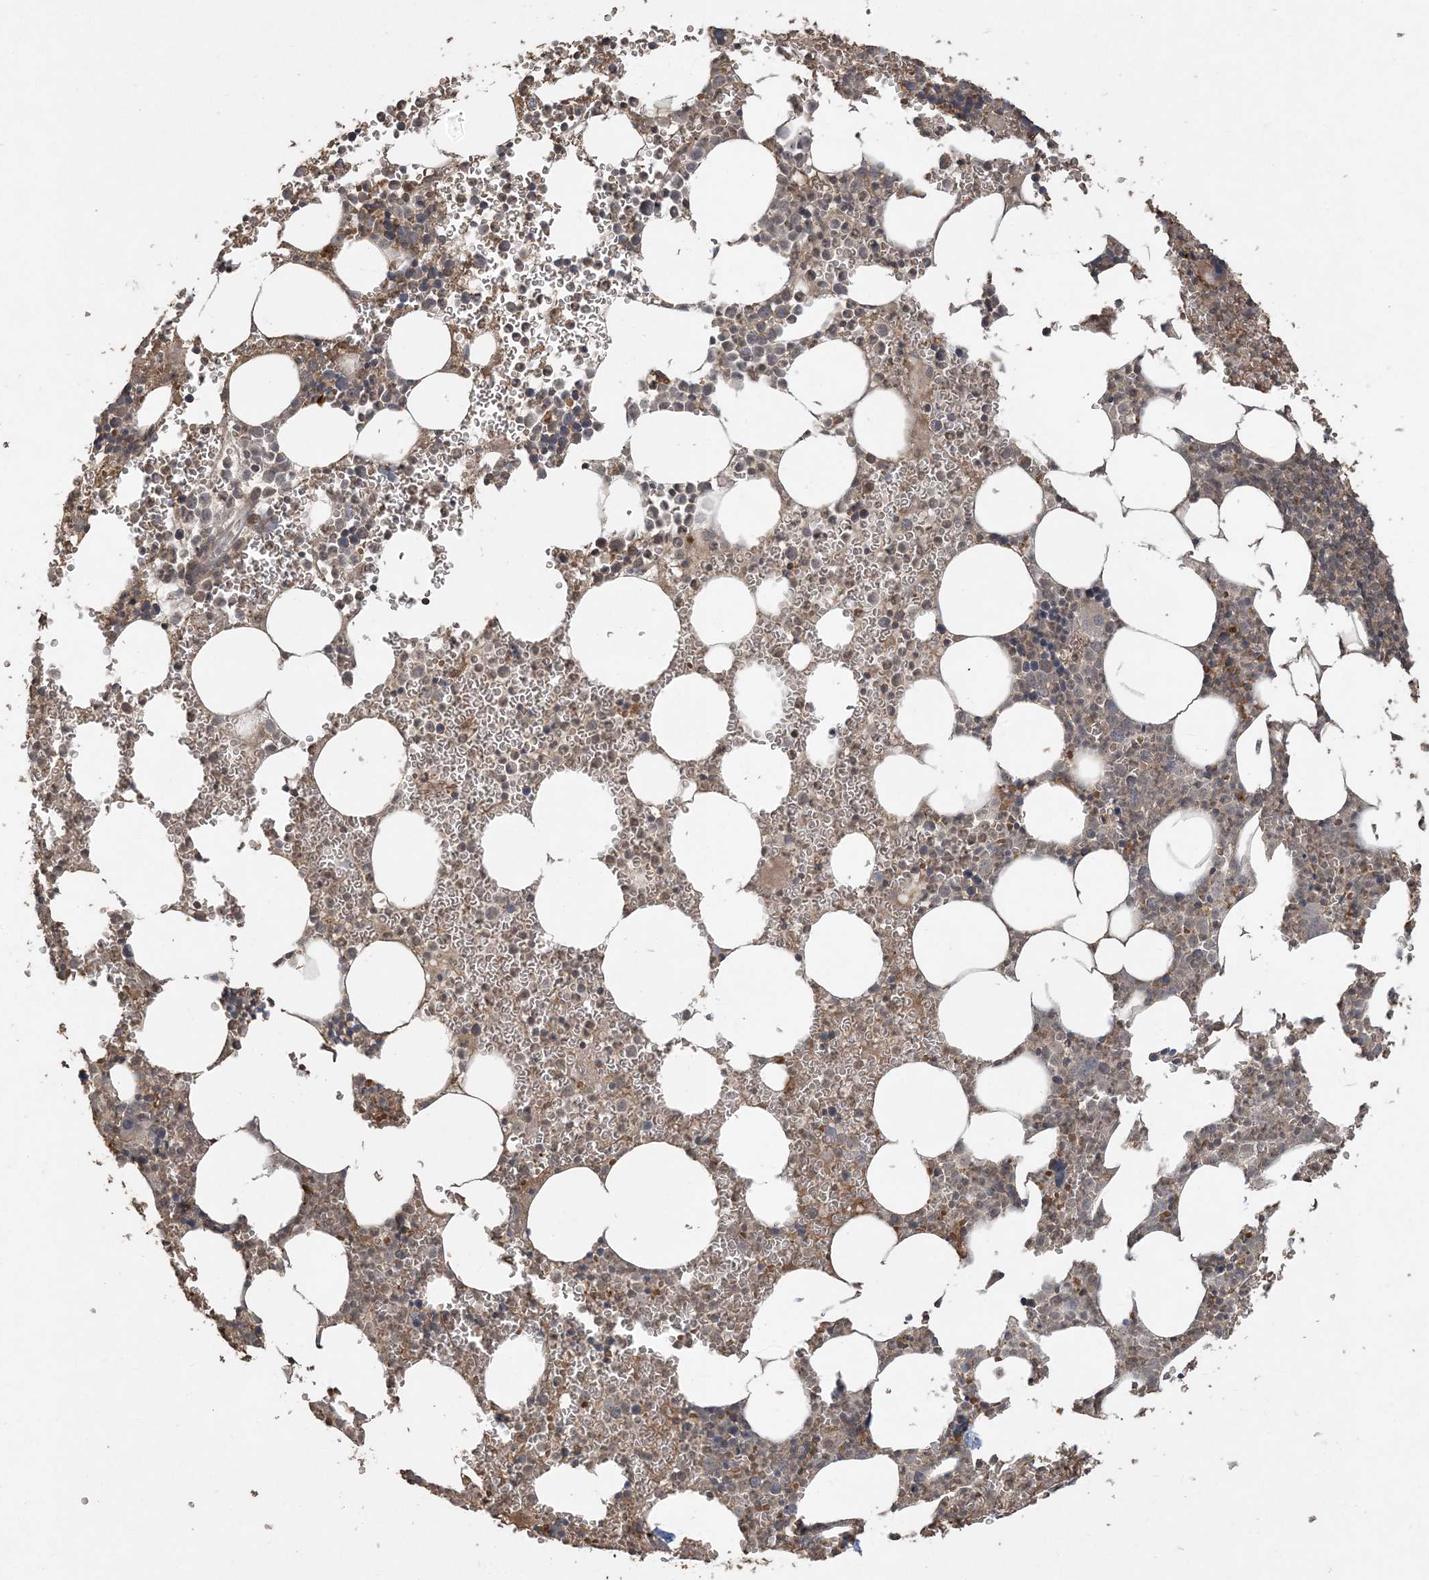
{"staining": {"intensity": "strong", "quantity": "25%-75%", "location": "cytoplasmic/membranous"}, "tissue": "bone marrow", "cell_type": "Hematopoietic cells", "image_type": "normal", "snomed": [{"axis": "morphology", "description": "Normal tissue, NOS"}, {"axis": "topography", "description": "Bone marrow"}], "caption": "Strong cytoplasmic/membranous positivity for a protein is seen in approximately 25%-75% of hematopoietic cells of benign bone marrow using IHC.", "gene": "EFCAB8", "patient": {"sex": "female", "age": 78}}